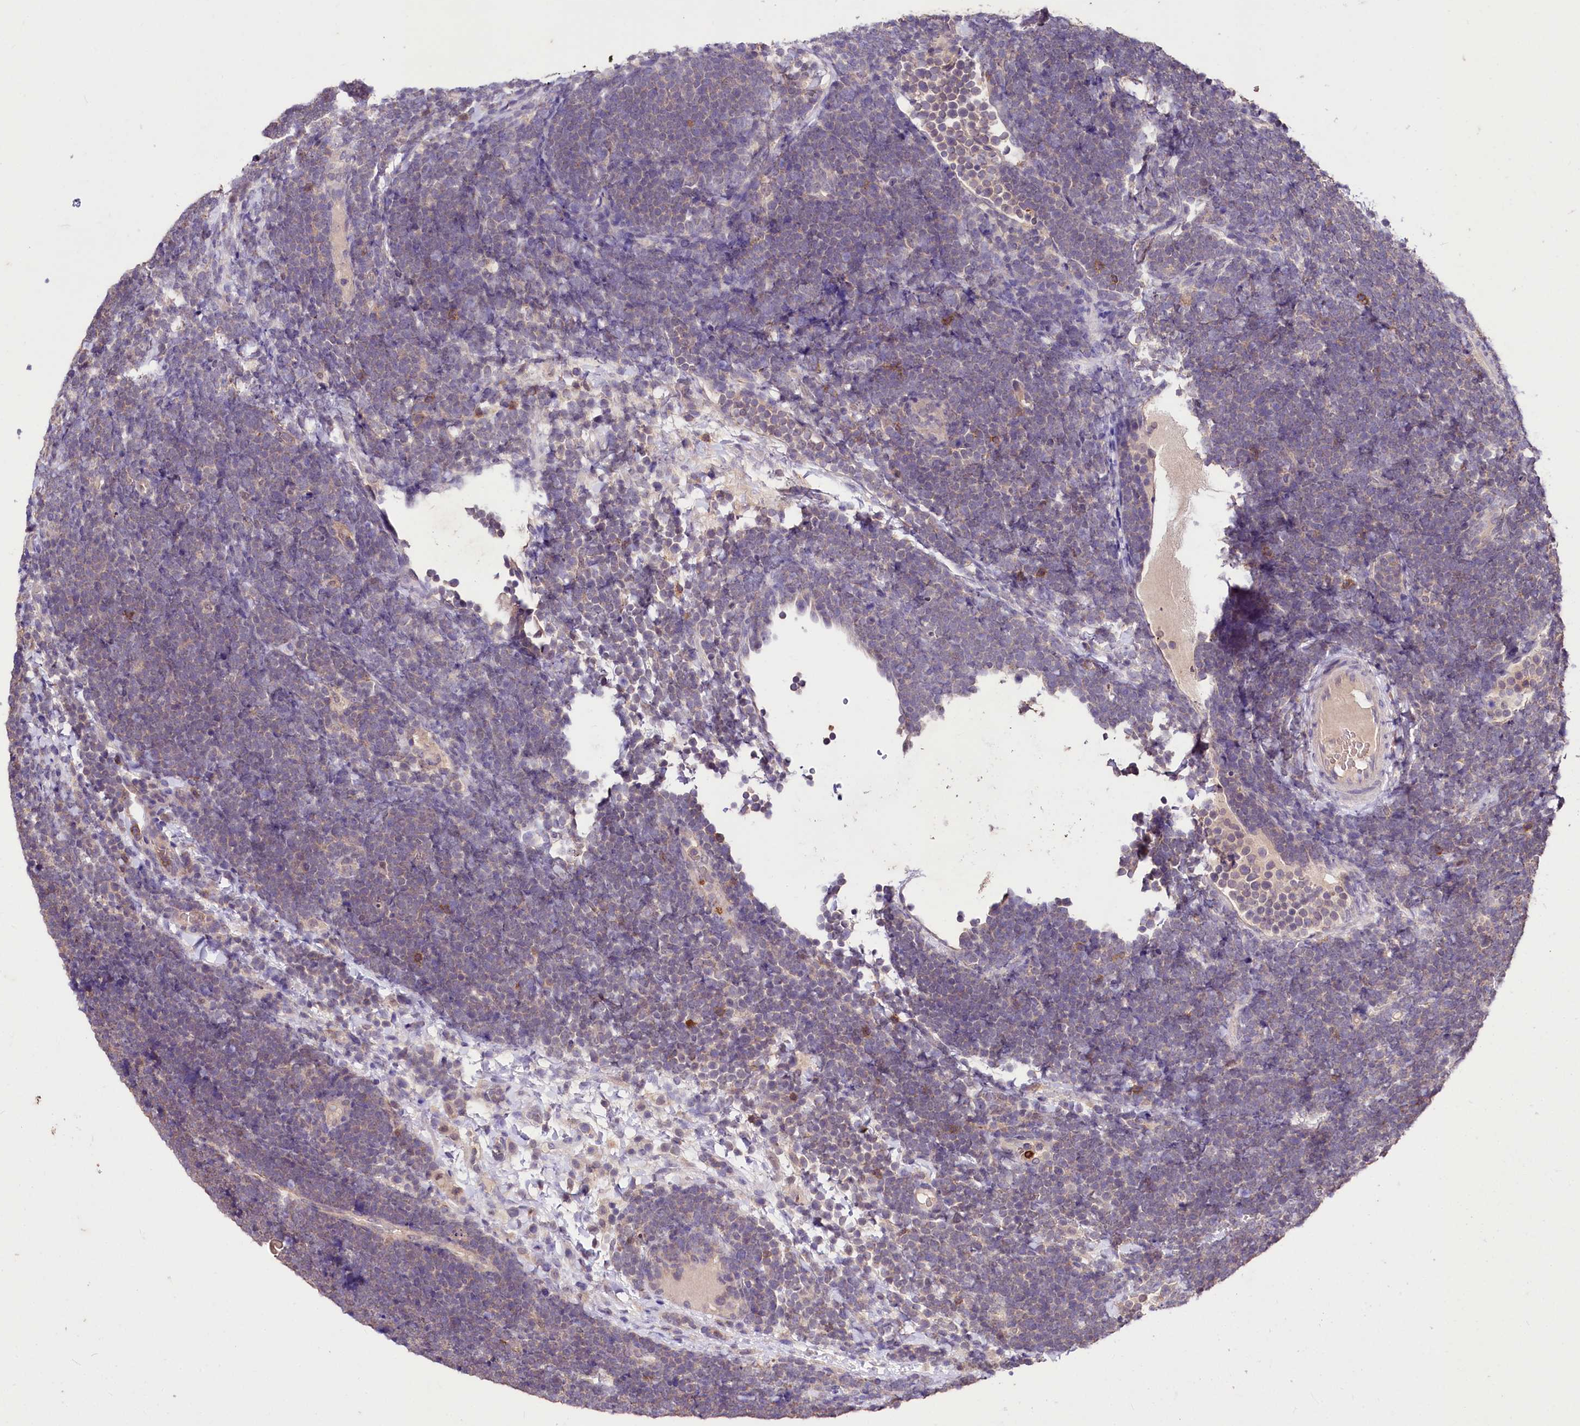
{"staining": {"intensity": "negative", "quantity": "none", "location": "none"}, "tissue": "lymphoma", "cell_type": "Tumor cells", "image_type": "cancer", "snomed": [{"axis": "morphology", "description": "Malignant lymphoma, non-Hodgkin's type, High grade"}, {"axis": "topography", "description": "Lymph node"}], "caption": "The IHC micrograph has no significant staining in tumor cells of malignant lymphoma, non-Hodgkin's type (high-grade) tissue.", "gene": "KLRB1", "patient": {"sex": "male", "age": 13}}